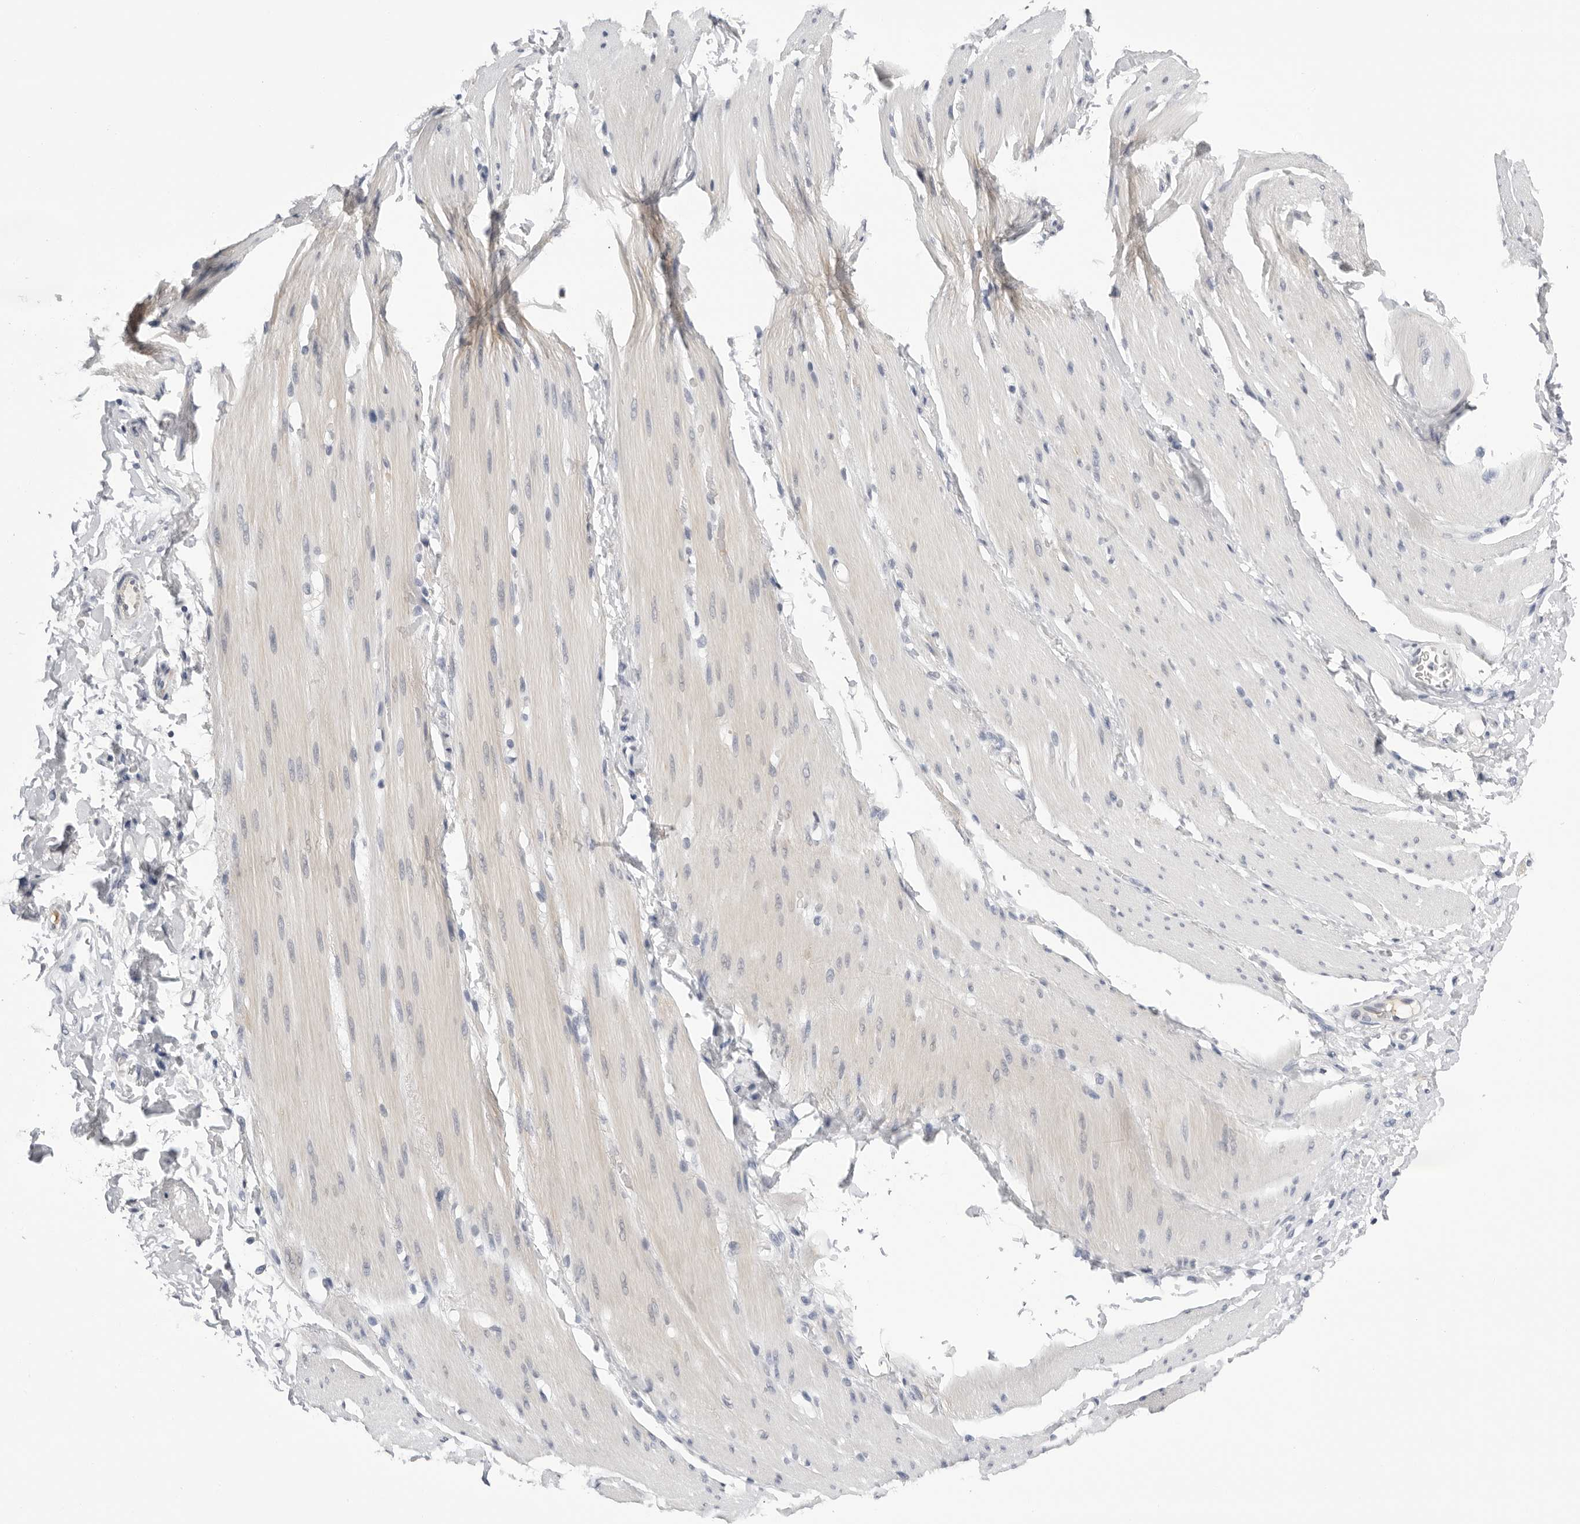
{"staining": {"intensity": "negative", "quantity": "none", "location": "none"}, "tissue": "smooth muscle", "cell_type": "Smooth muscle cells", "image_type": "normal", "snomed": [{"axis": "morphology", "description": "Normal tissue, NOS"}, {"axis": "topography", "description": "Smooth muscle"}, {"axis": "topography", "description": "Small intestine"}], "caption": "The photomicrograph displays no significant positivity in smooth muscle cells of smooth muscle.", "gene": "ZNF502", "patient": {"sex": "female", "age": 84}}